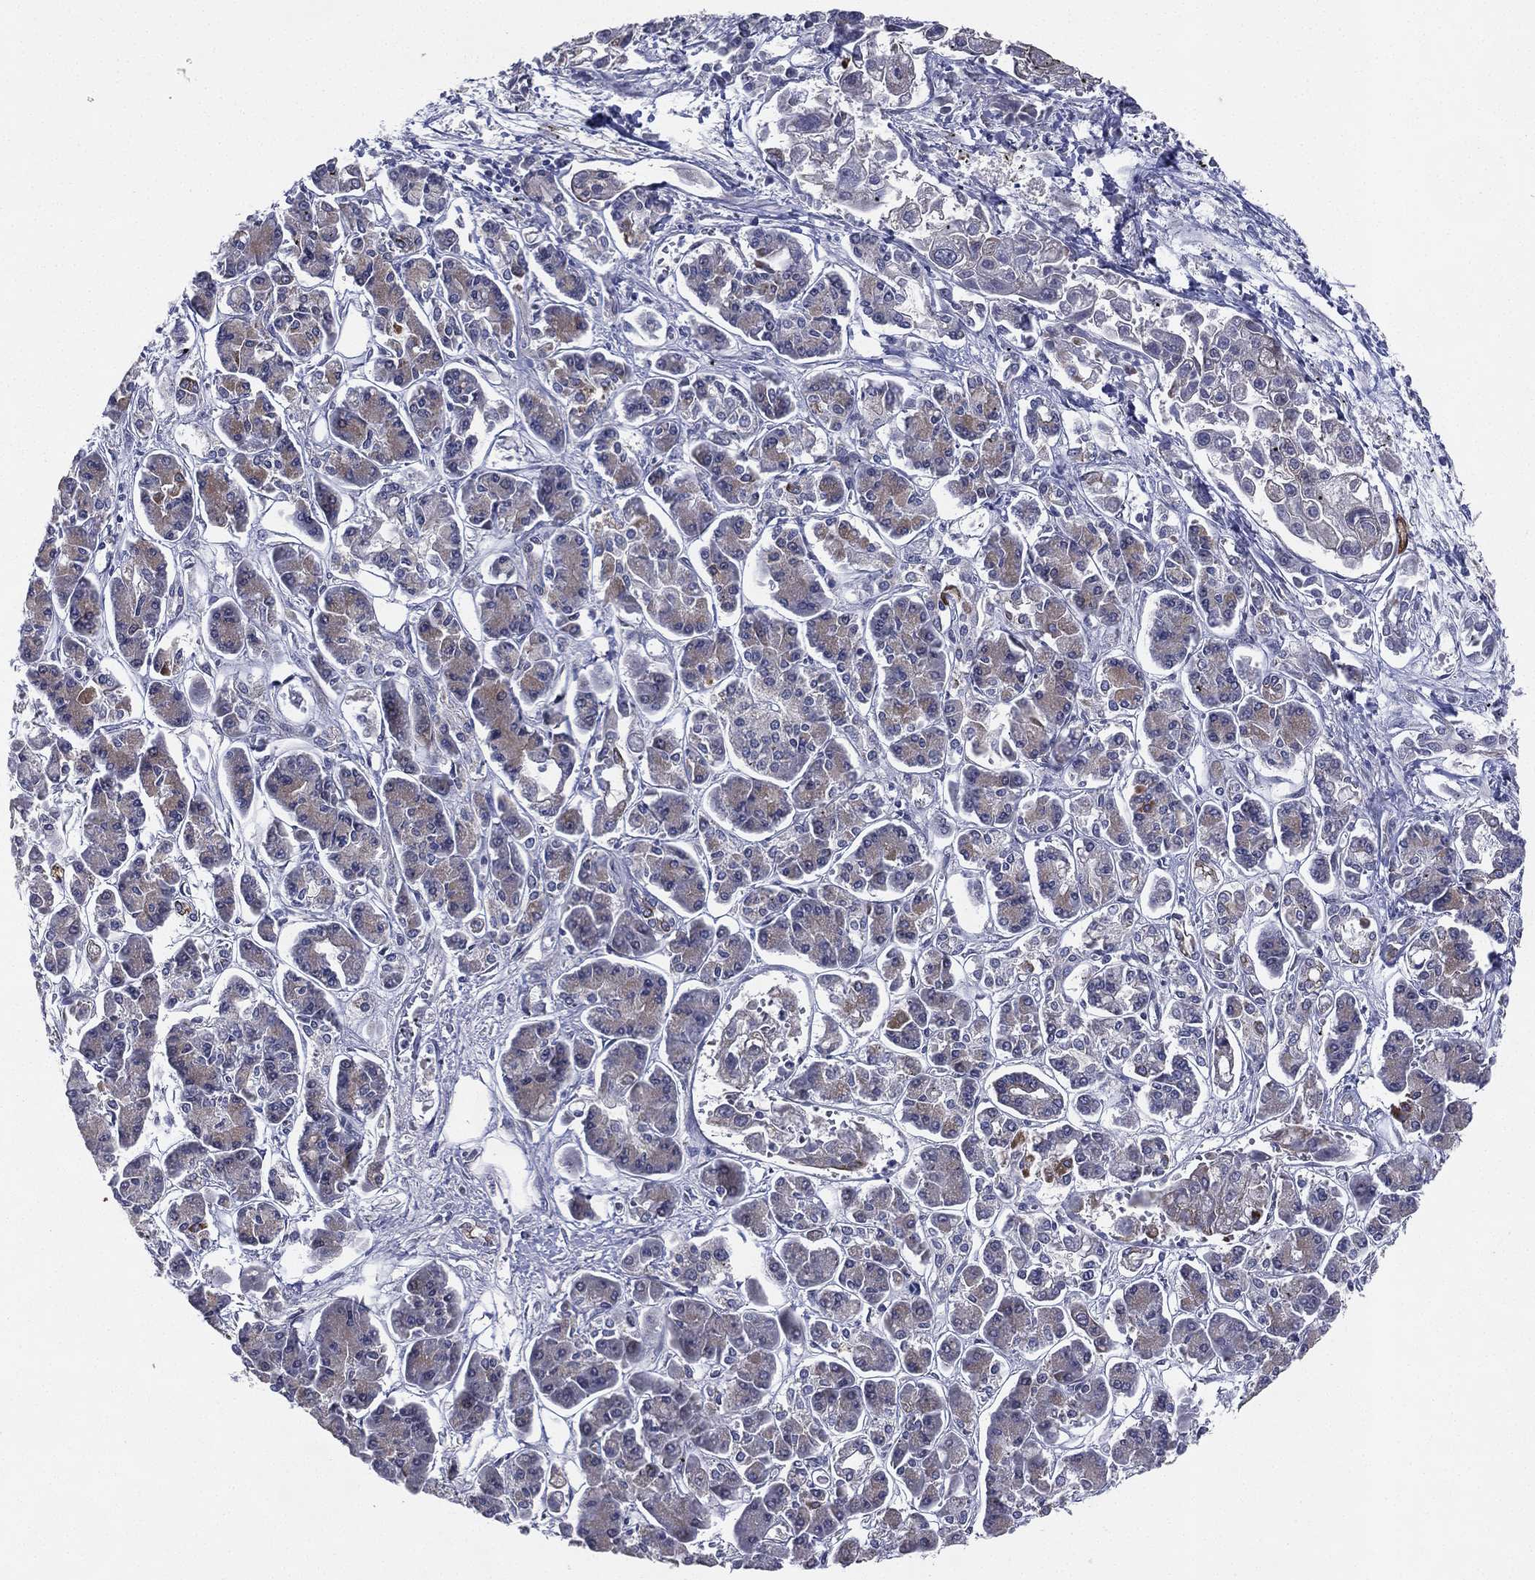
{"staining": {"intensity": "weak", "quantity": "25%-75%", "location": "cytoplasmic/membranous"}, "tissue": "pancreatic cancer", "cell_type": "Tumor cells", "image_type": "cancer", "snomed": [{"axis": "morphology", "description": "Adenocarcinoma, NOS"}, {"axis": "topography", "description": "Pancreas"}], "caption": "Immunohistochemistry (DAB (3,3'-diaminobenzidine)) staining of pancreatic cancer (adenocarcinoma) reveals weak cytoplasmic/membranous protein staining in approximately 25%-75% of tumor cells.", "gene": "KAT14", "patient": {"sex": "male", "age": 85}}